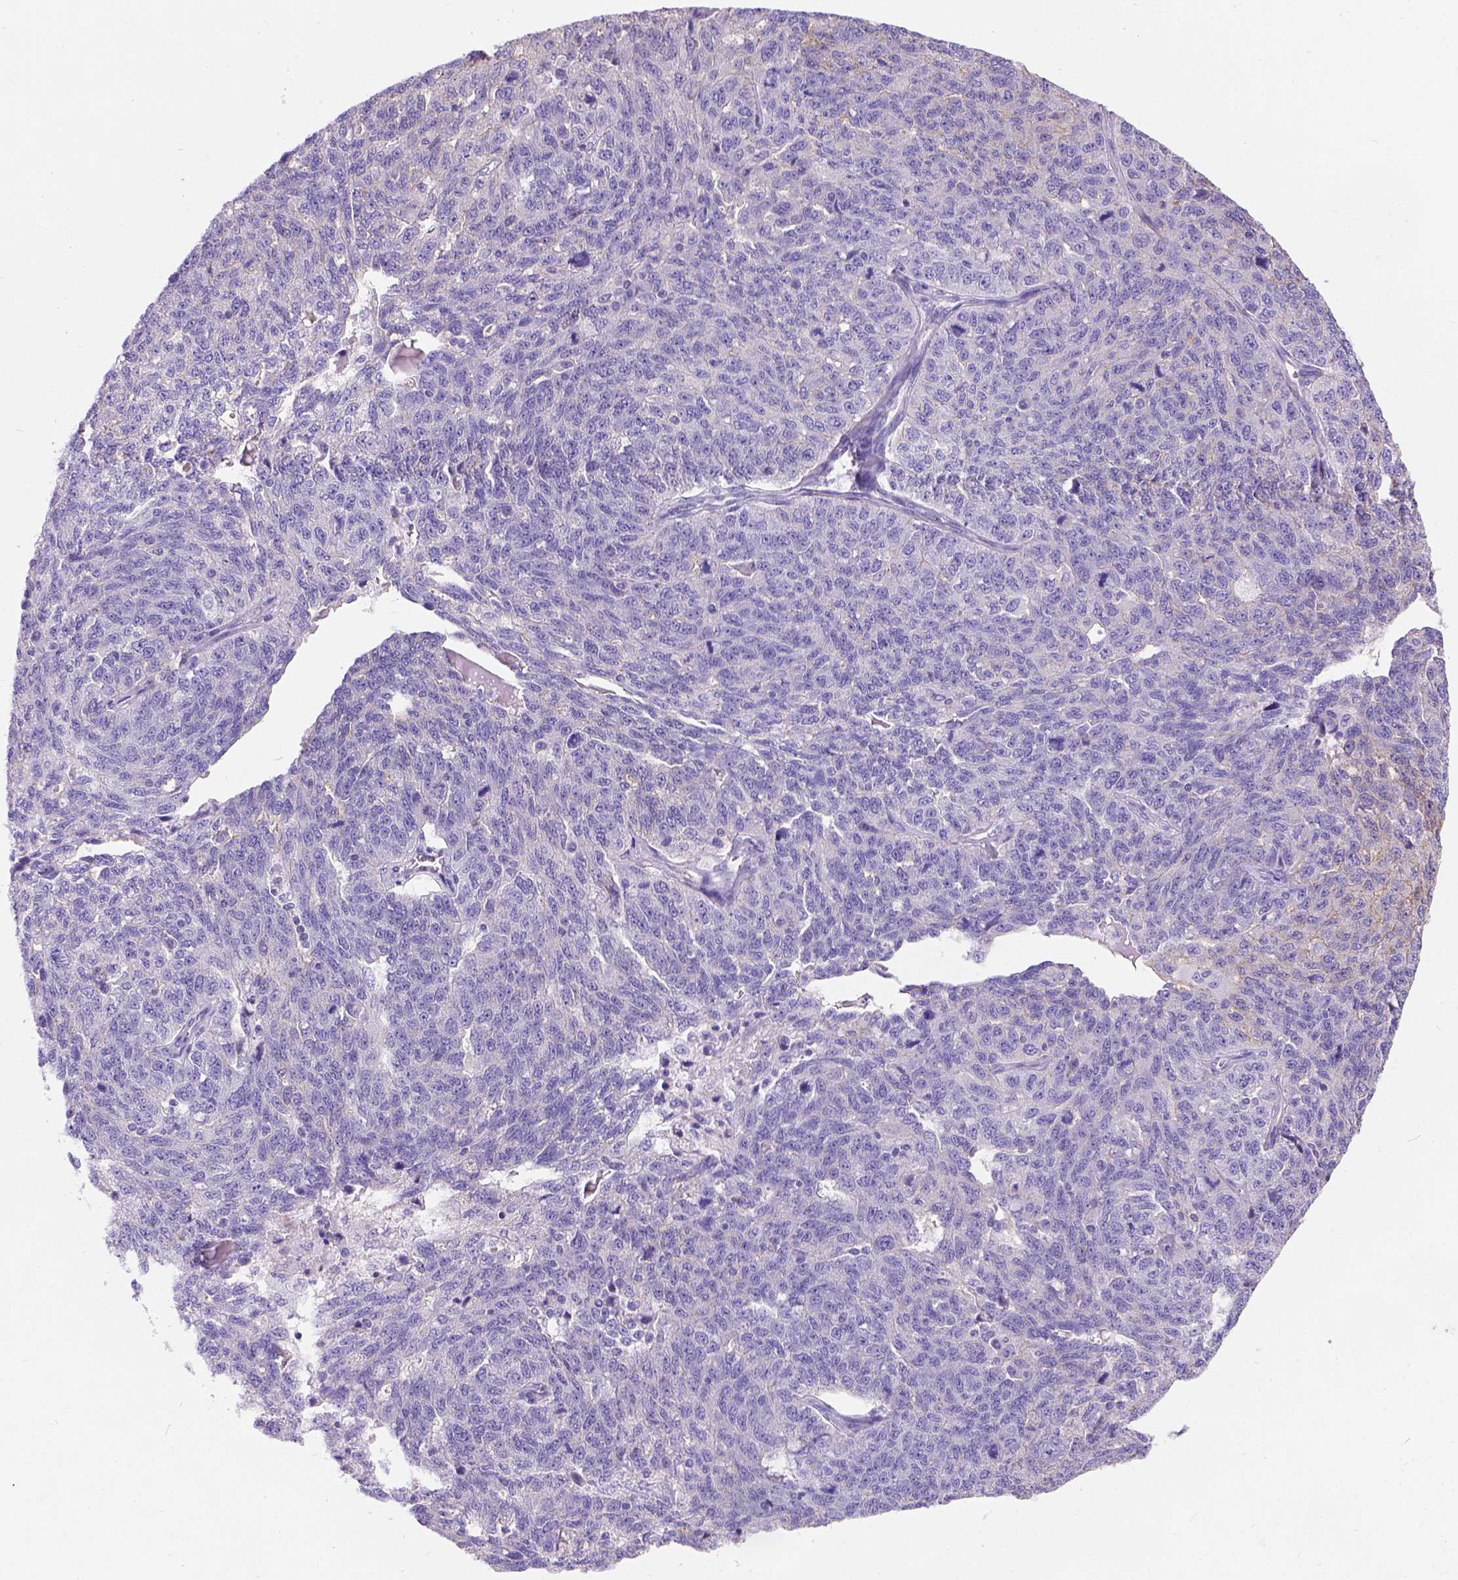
{"staining": {"intensity": "negative", "quantity": "none", "location": "none"}, "tissue": "ovarian cancer", "cell_type": "Tumor cells", "image_type": "cancer", "snomed": [{"axis": "morphology", "description": "Cystadenocarcinoma, serous, NOS"}, {"axis": "topography", "description": "Ovary"}], "caption": "Ovarian cancer (serous cystadenocarcinoma) was stained to show a protein in brown. There is no significant expression in tumor cells.", "gene": "PHF7", "patient": {"sex": "female", "age": 71}}